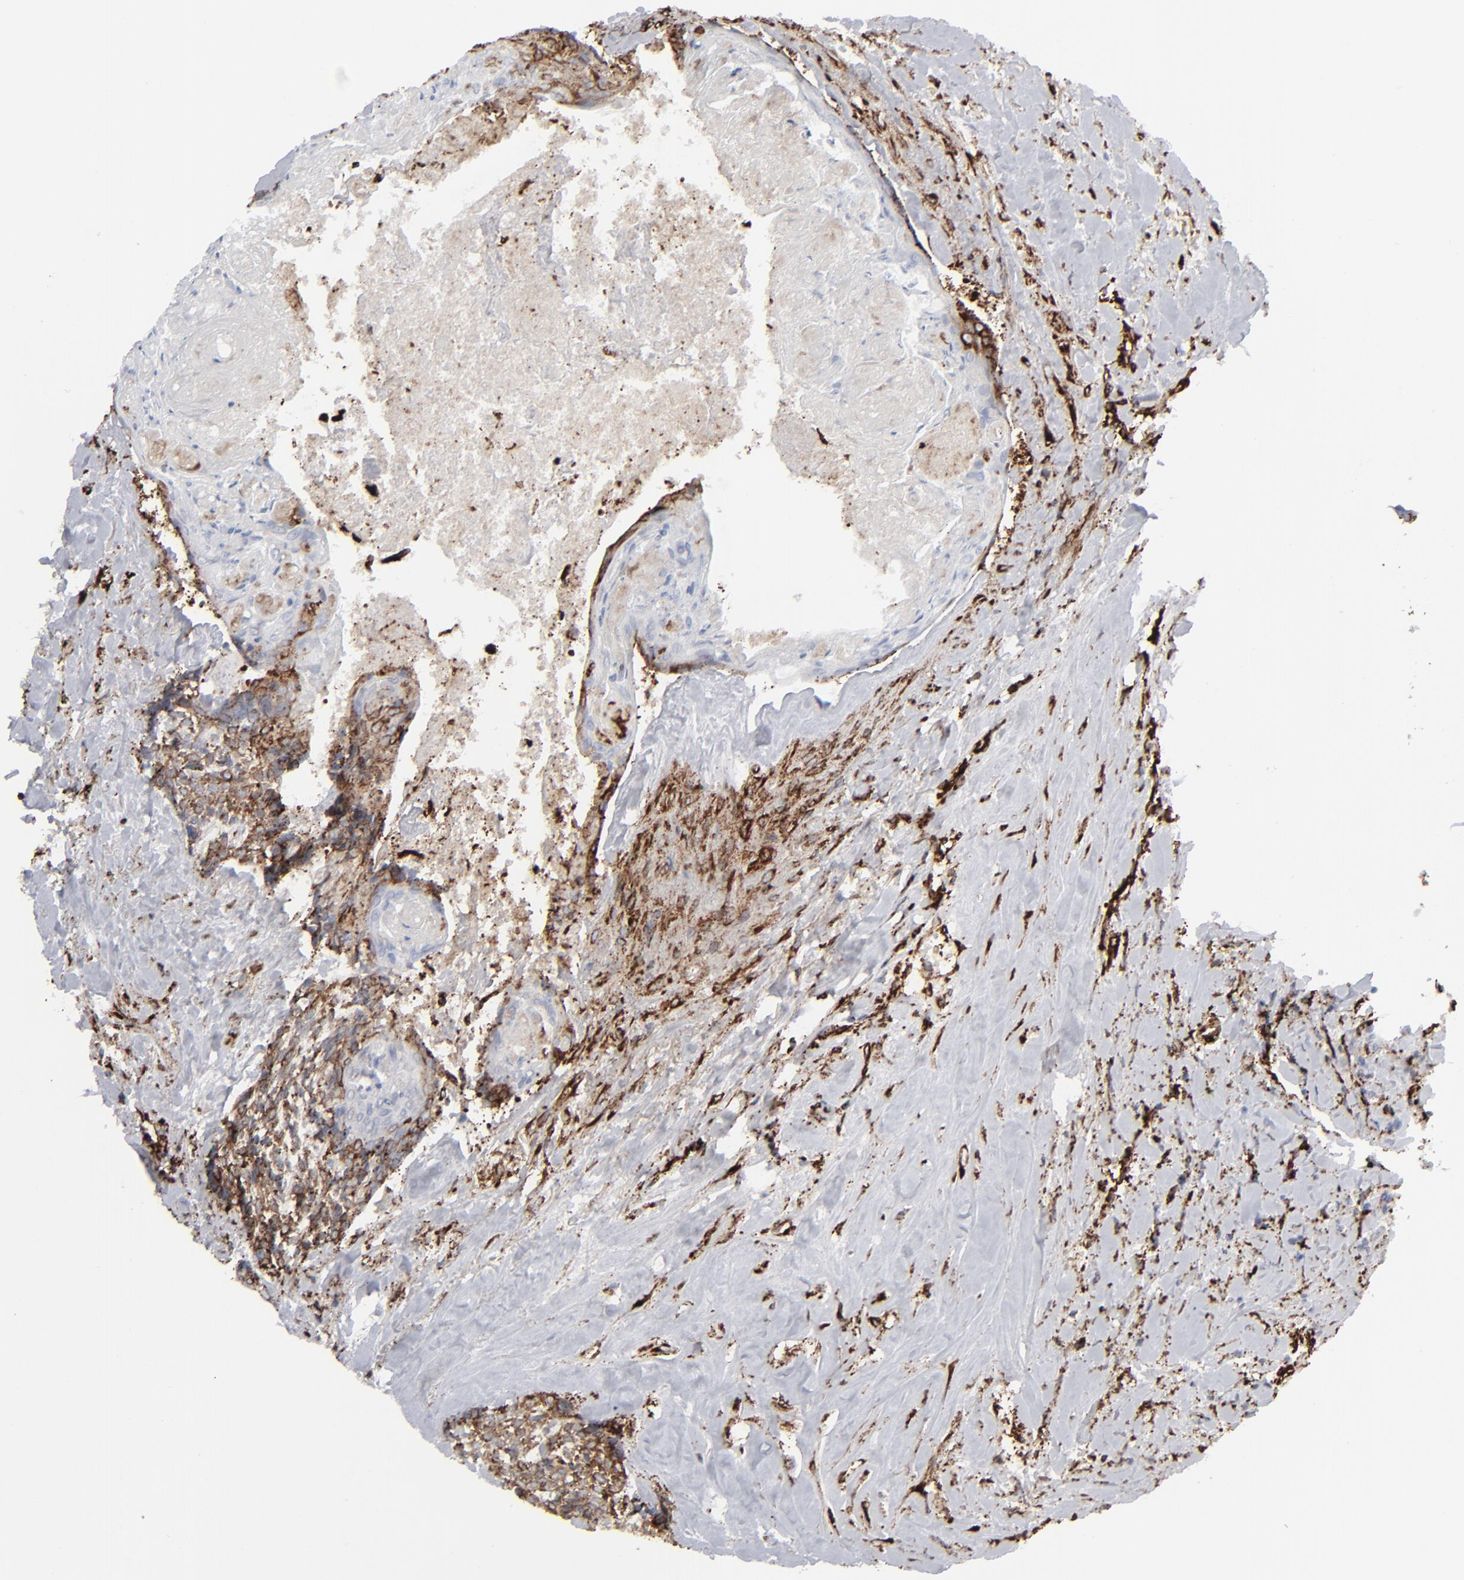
{"staining": {"intensity": "negative", "quantity": "none", "location": "none"}, "tissue": "head and neck cancer", "cell_type": "Tumor cells", "image_type": "cancer", "snomed": [{"axis": "morphology", "description": "Squamous cell carcinoma, NOS"}, {"axis": "topography", "description": "Salivary gland"}, {"axis": "topography", "description": "Head-Neck"}], "caption": "Head and neck cancer (squamous cell carcinoma) stained for a protein using IHC reveals no expression tumor cells.", "gene": "SPARC", "patient": {"sex": "male", "age": 70}}